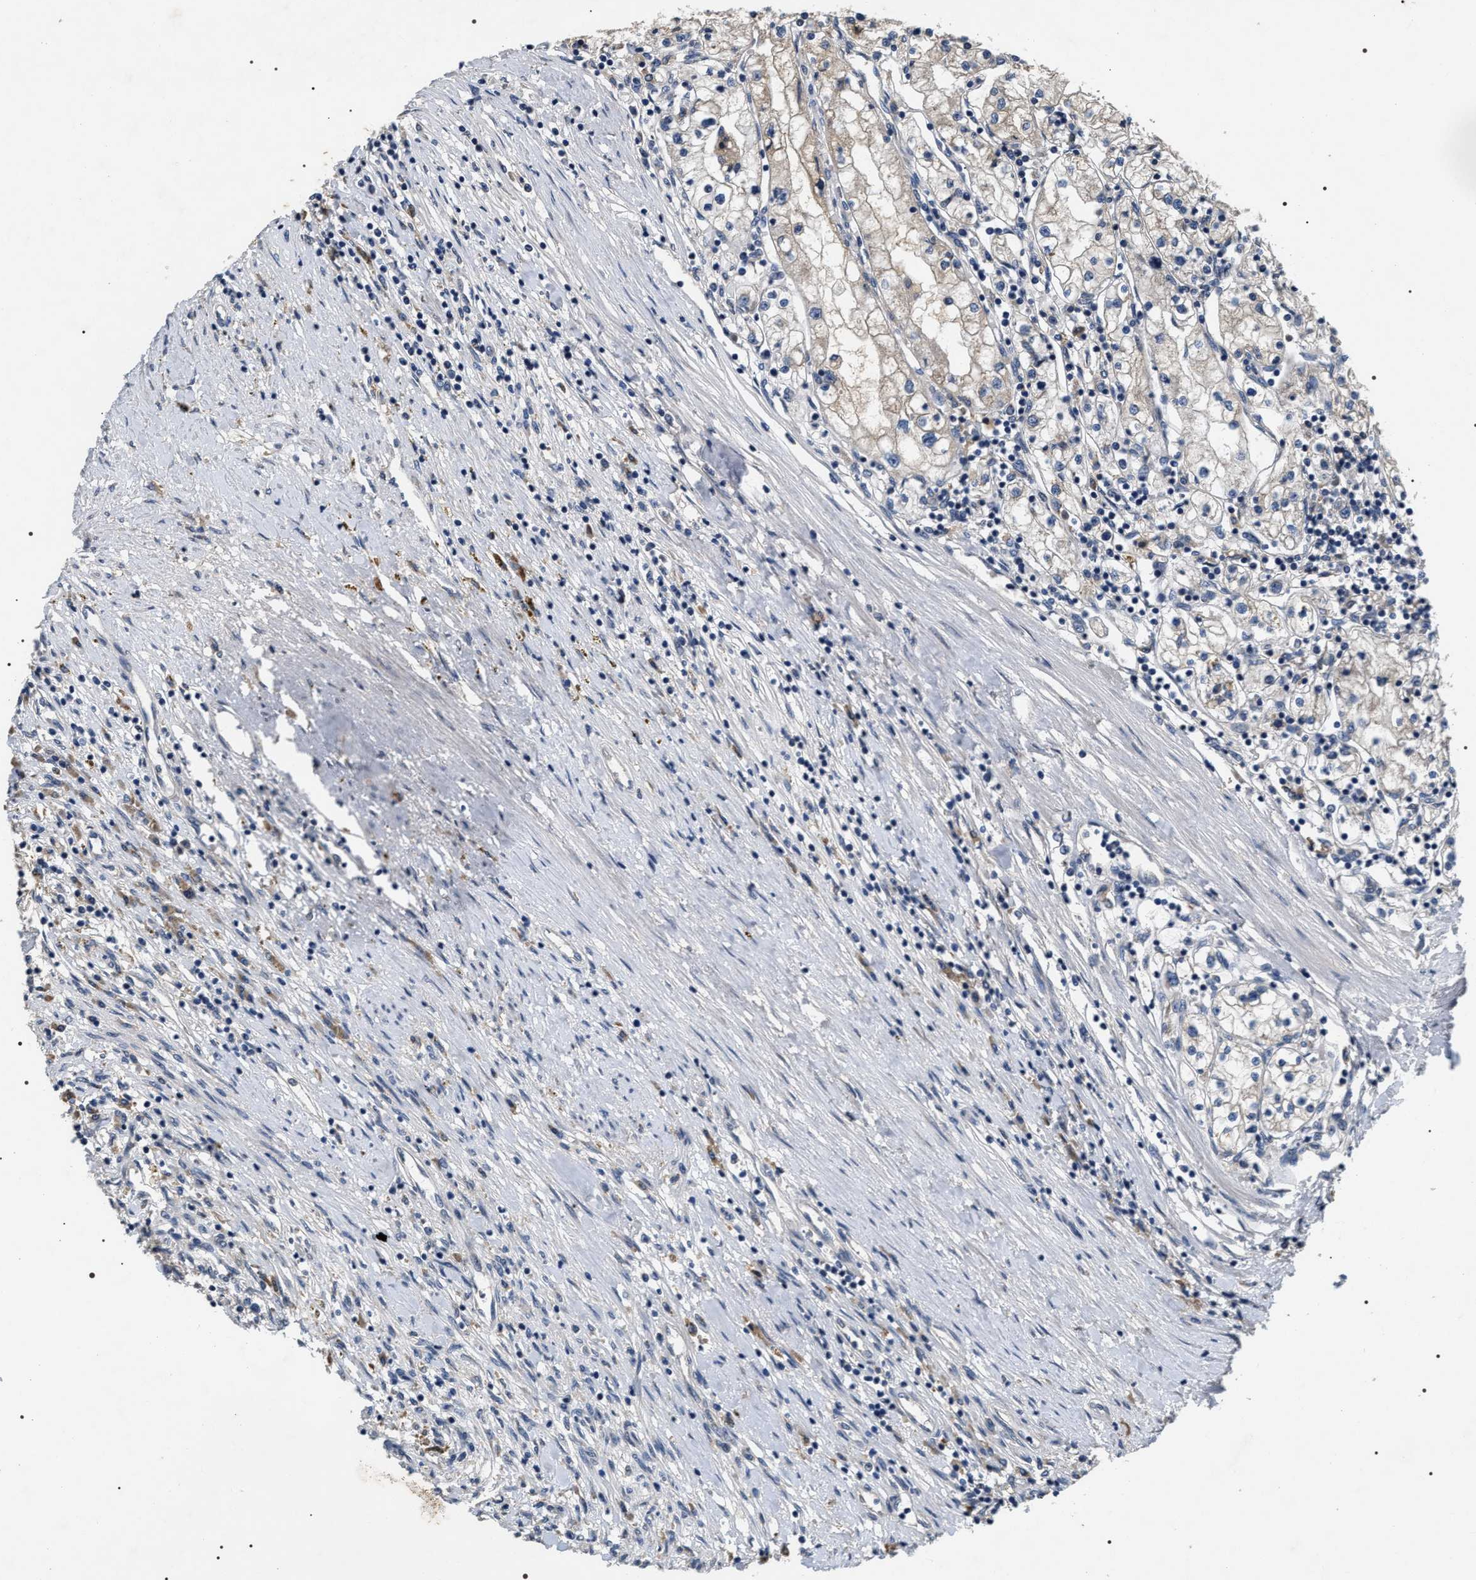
{"staining": {"intensity": "negative", "quantity": "none", "location": "none"}, "tissue": "renal cancer", "cell_type": "Tumor cells", "image_type": "cancer", "snomed": [{"axis": "morphology", "description": "Adenocarcinoma, NOS"}, {"axis": "topography", "description": "Kidney"}], "caption": "A histopathology image of renal cancer (adenocarcinoma) stained for a protein exhibits no brown staining in tumor cells.", "gene": "IFT81", "patient": {"sex": "male", "age": 68}}